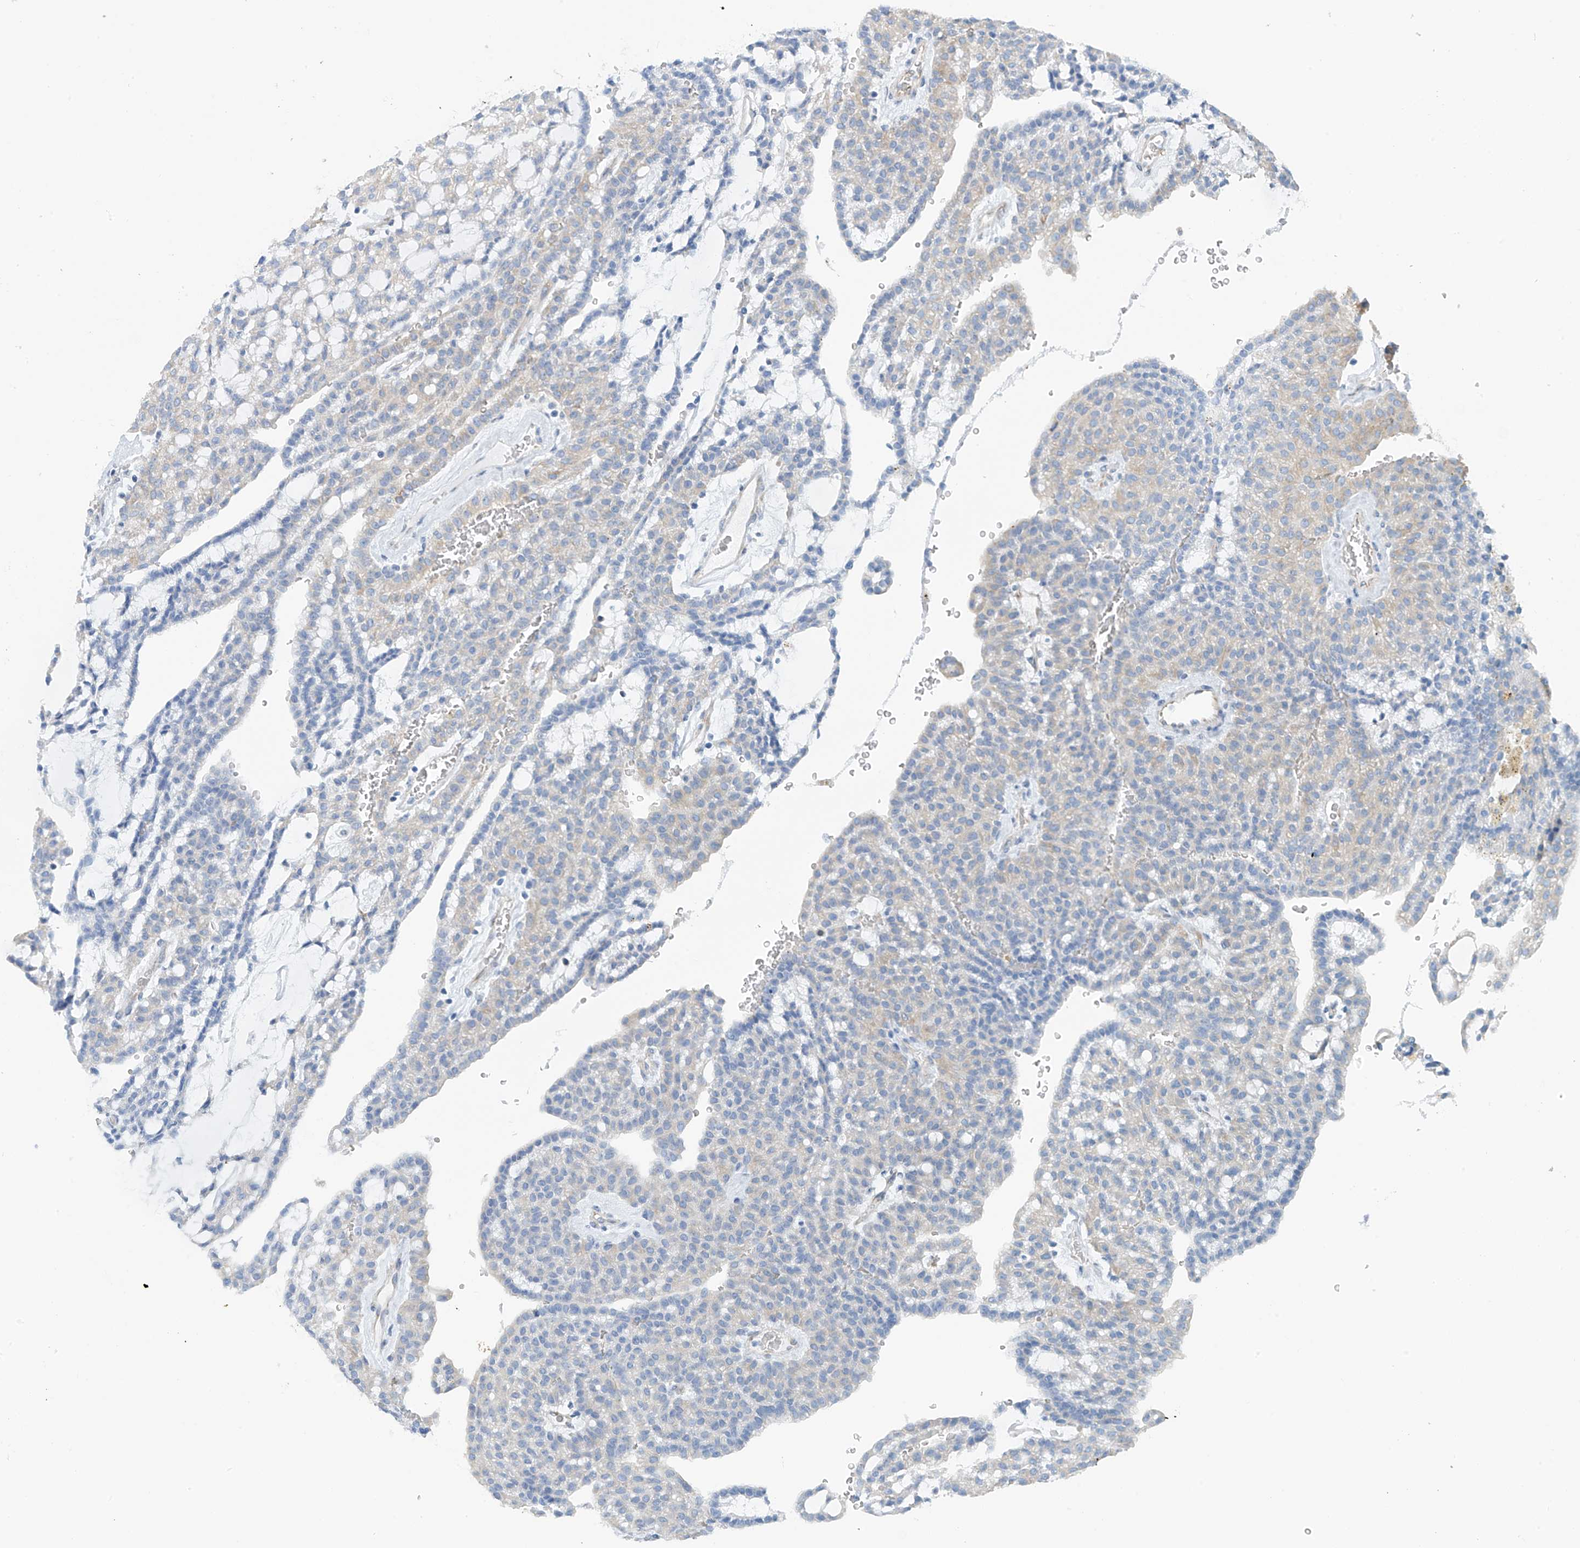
{"staining": {"intensity": "negative", "quantity": "none", "location": "none"}, "tissue": "renal cancer", "cell_type": "Tumor cells", "image_type": "cancer", "snomed": [{"axis": "morphology", "description": "Adenocarcinoma, NOS"}, {"axis": "topography", "description": "Kidney"}], "caption": "Adenocarcinoma (renal) stained for a protein using immunohistochemistry displays no positivity tumor cells.", "gene": "RCN2", "patient": {"sex": "male", "age": 63}}